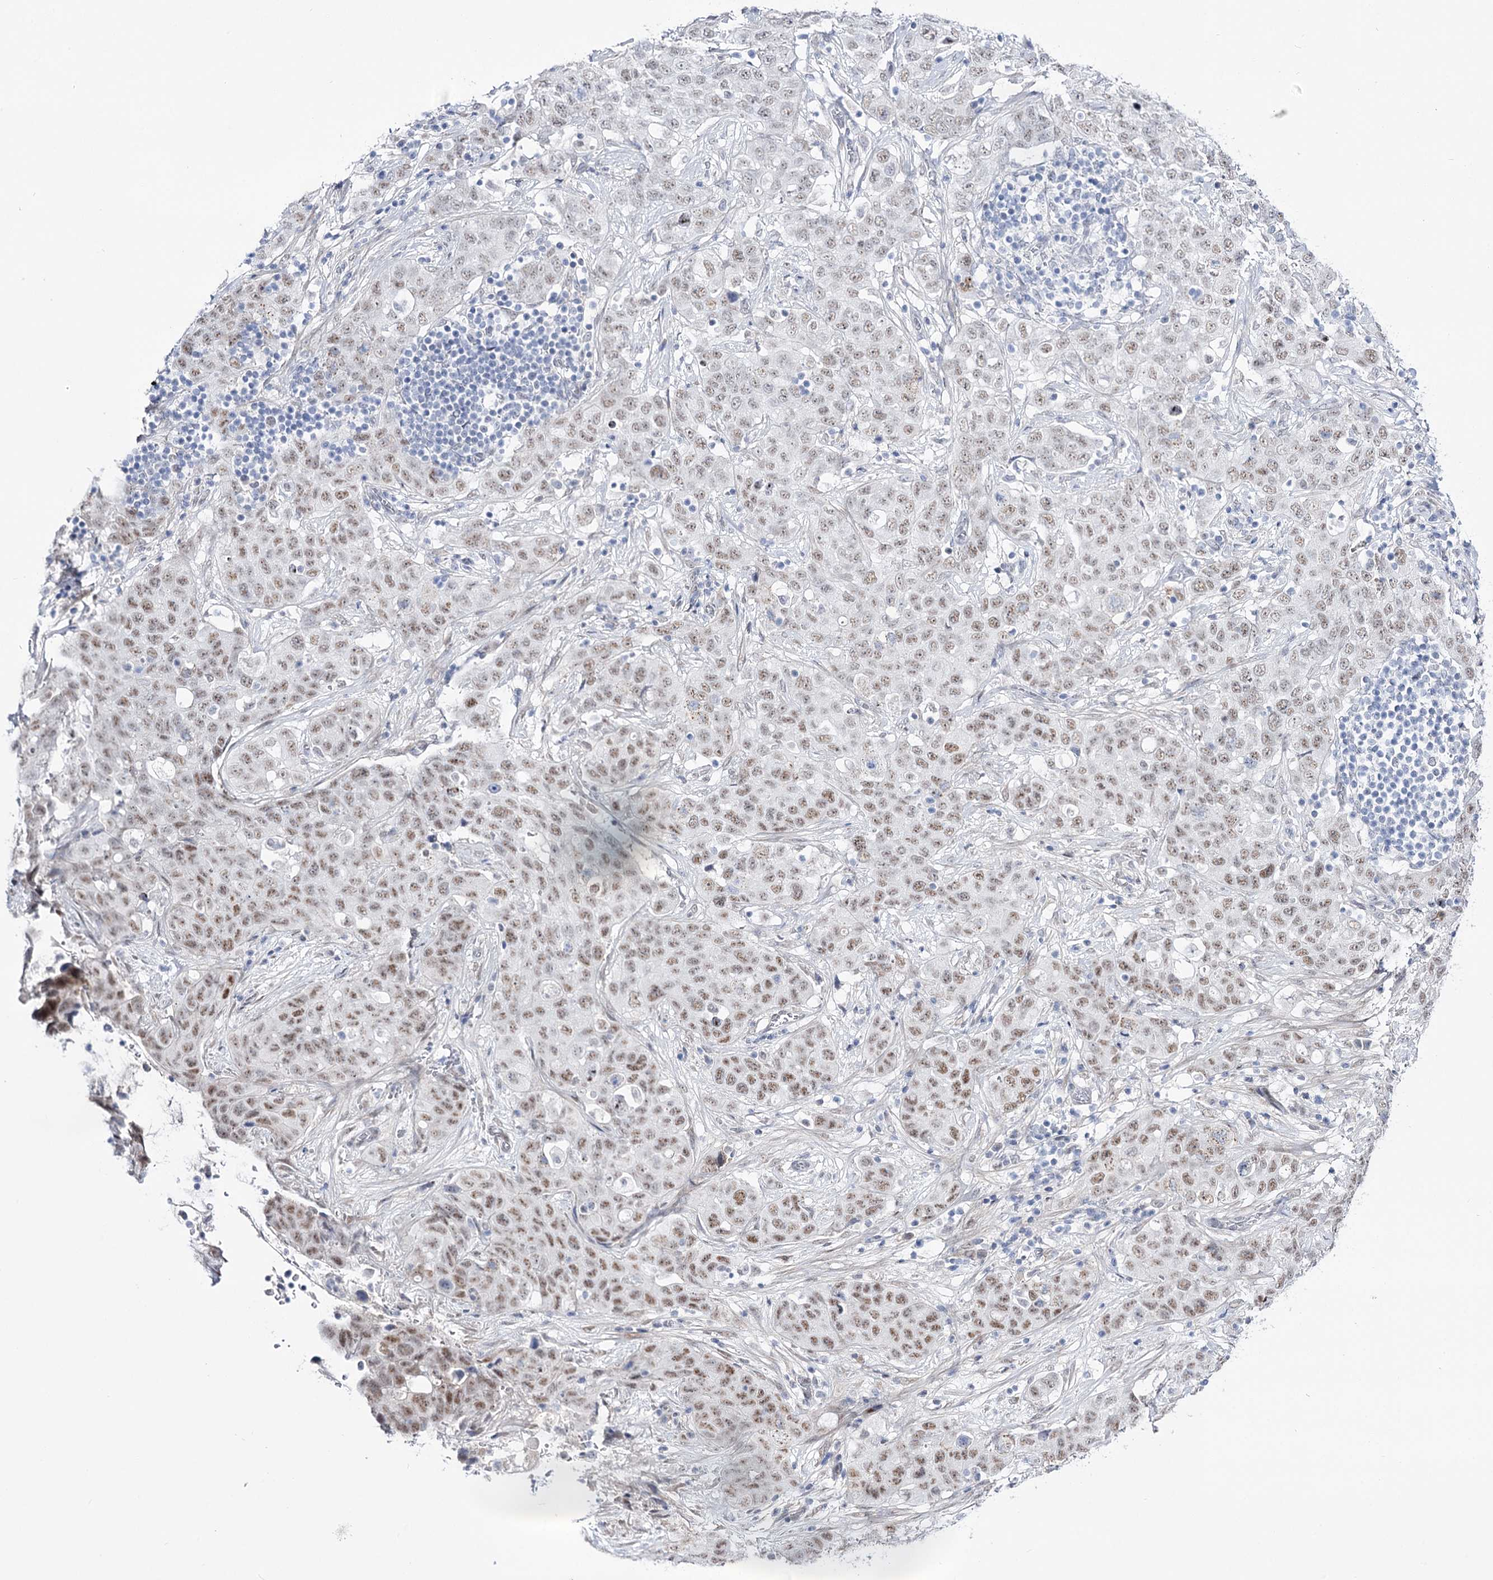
{"staining": {"intensity": "moderate", "quantity": "25%-75%", "location": "nuclear"}, "tissue": "stomach cancer", "cell_type": "Tumor cells", "image_type": "cancer", "snomed": [{"axis": "morphology", "description": "Normal tissue, NOS"}, {"axis": "morphology", "description": "Adenocarcinoma, NOS"}, {"axis": "topography", "description": "Lymph node"}, {"axis": "topography", "description": "Stomach"}], "caption": "Immunohistochemistry micrograph of human stomach adenocarcinoma stained for a protein (brown), which shows medium levels of moderate nuclear staining in approximately 25%-75% of tumor cells.", "gene": "RBM15B", "patient": {"sex": "male", "age": 48}}